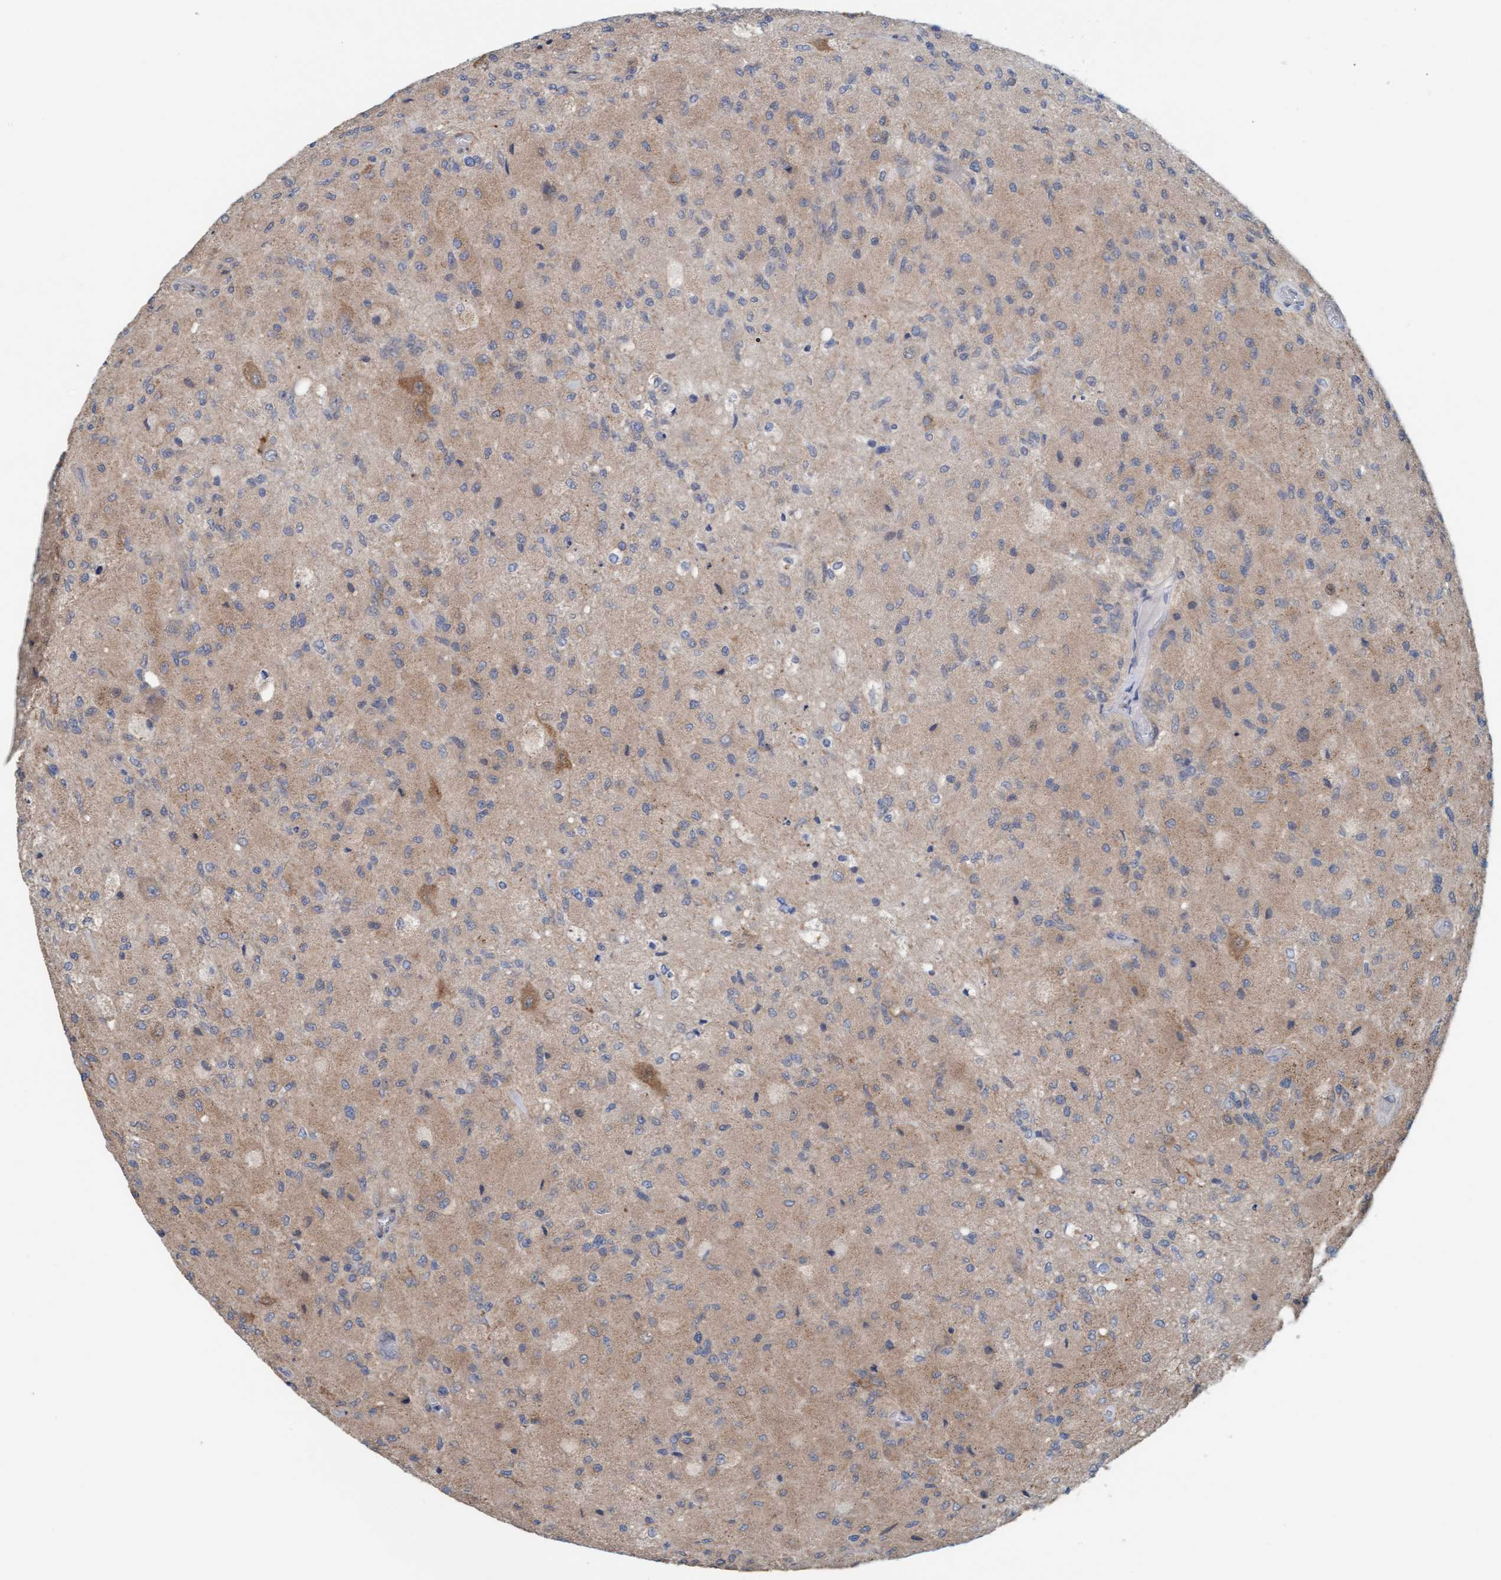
{"staining": {"intensity": "weak", "quantity": "25%-75%", "location": "cytoplasmic/membranous"}, "tissue": "glioma", "cell_type": "Tumor cells", "image_type": "cancer", "snomed": [{"axis": "morphology", "description": "Normal tissue, NOS"}, {"axis": "morphology", "description": "Glioma, malignant, High grade"}, {"axis": "topography", "description": "Cerebral cortex"}], "caption": "IHC histopathology image of human glioma stained for a protein (brown), which shows low levels of weak cytoplasmic/membranous expression in approximately 25%-75% of tumor cells.", "gene": "UBAP1", "patient": {"sex": "male", "age": 77}}